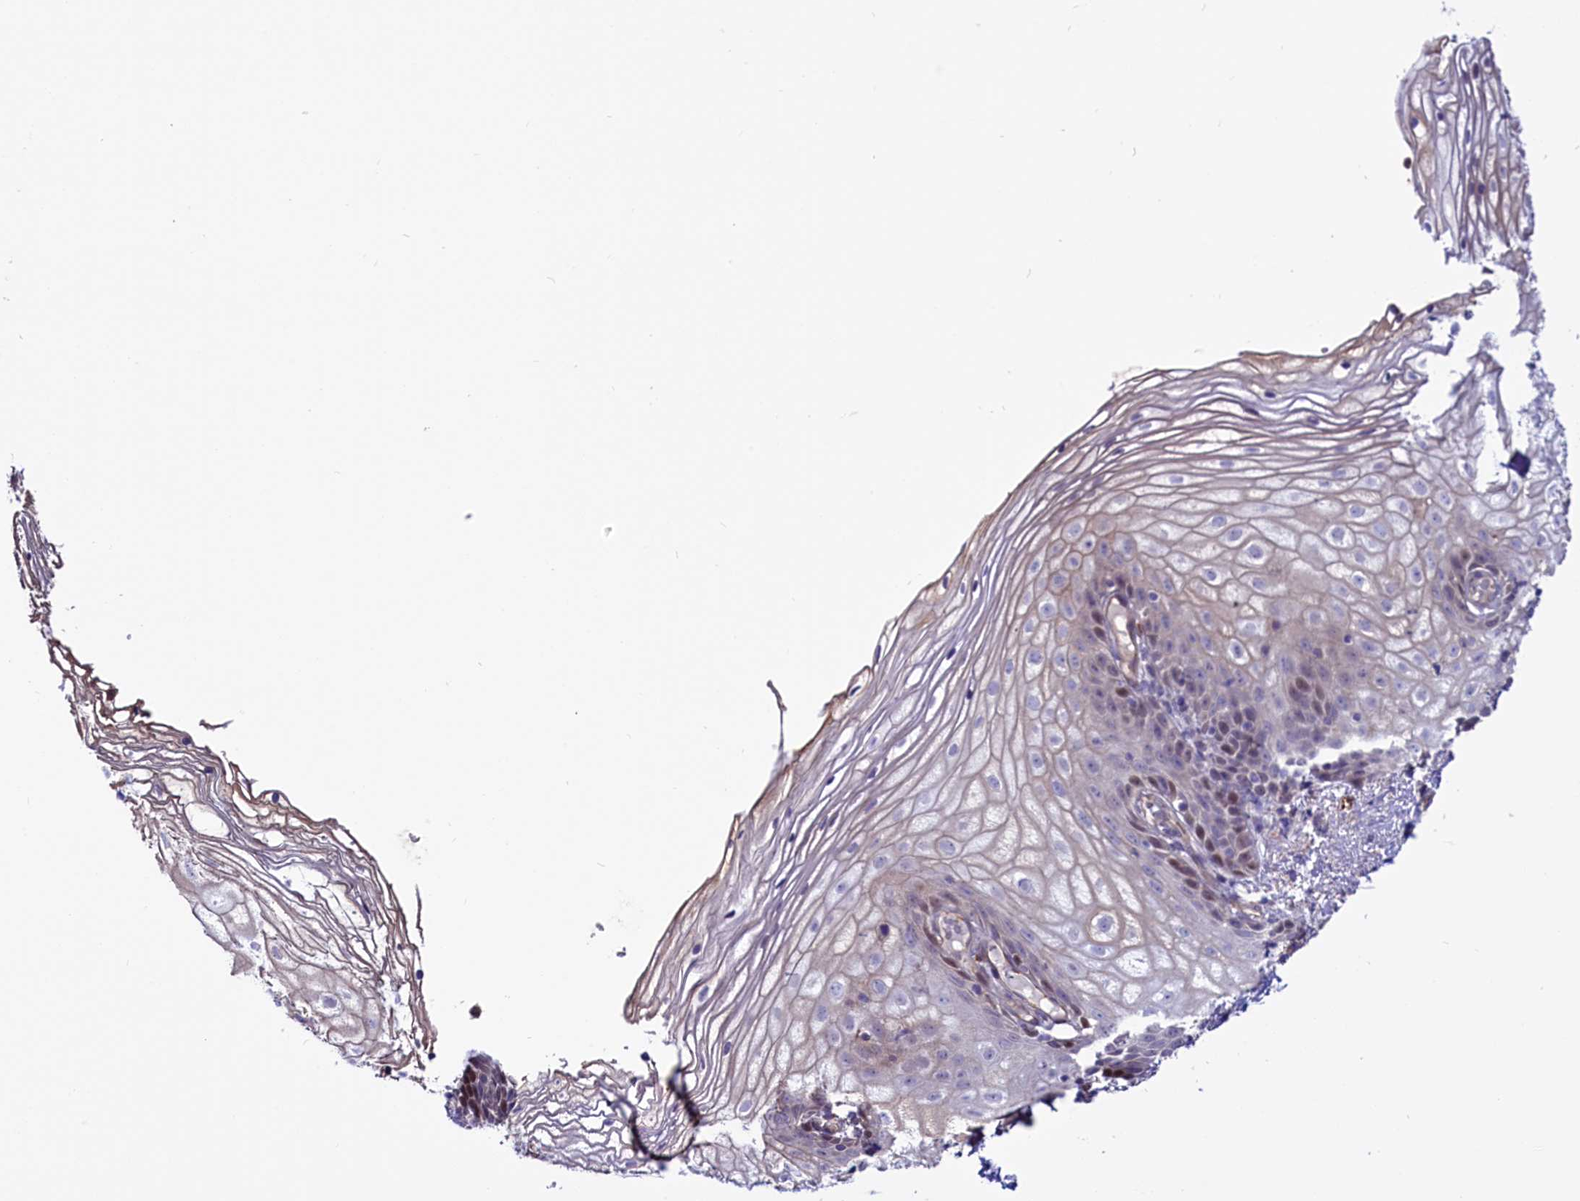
{"staining": {"intensity": "weak", "quantity": "<25%", "location": "nuclear"}, "tissue": "vagina", "cell_type": "Squamous epithelial cells", "image_type": "normal", "snomed": [{"axis": "morphology", "description": "Normal tissue, NOS"}, {"axis": "topography", "description": "Vagina"}], "caption": "Image shows no significant protein expression in squamous epithelial cells of unremarkable vagina.", "gene": "PDILT", "patient": {"sex": "female", "age": 60}}